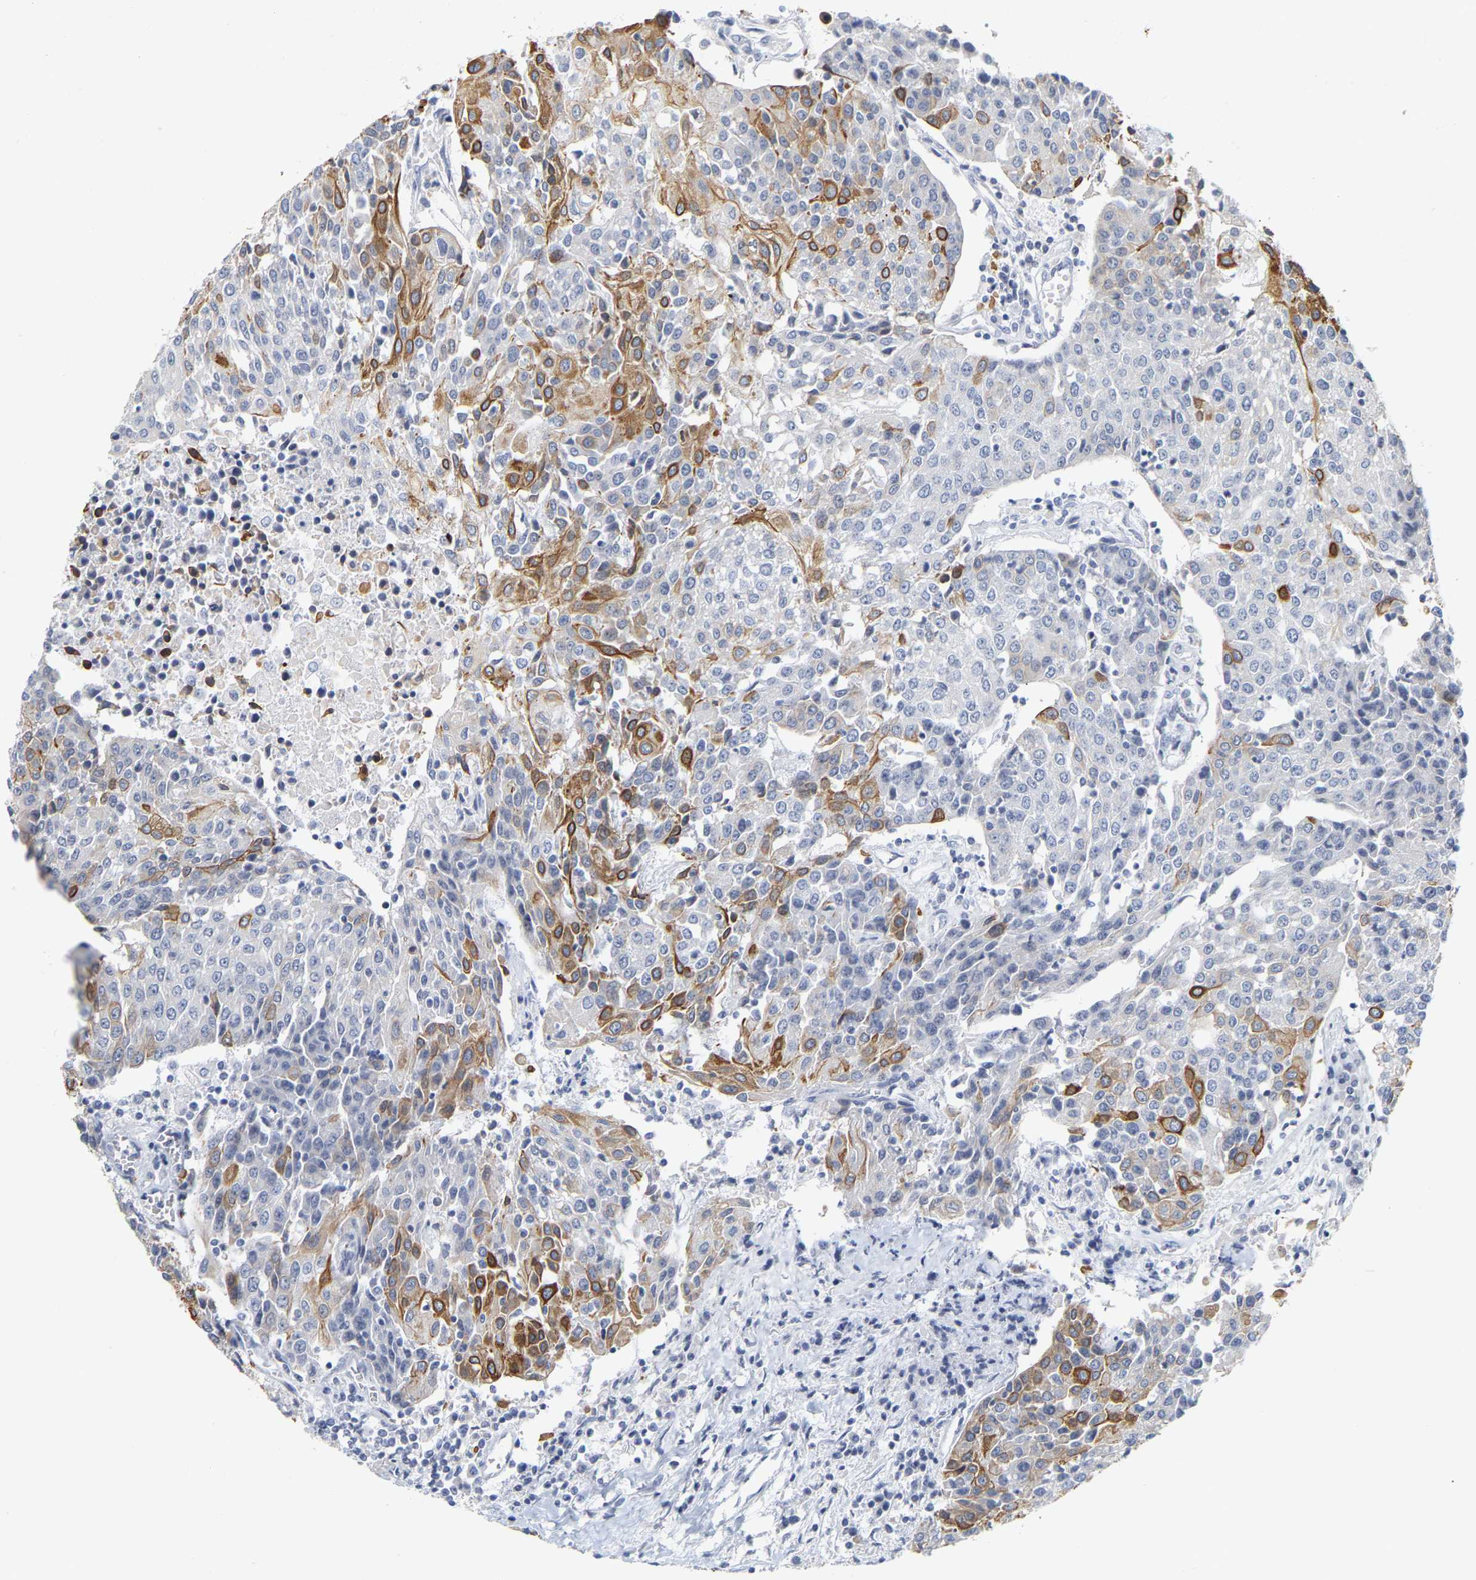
{"staining": {"intensity": "moderate", "quantity": "<25%", "location": "cytoplasmic/membranous"}, "tissue": "urothelial cancer", "cell_type": "Tumor cells", "image_type": "cancer", "snomed": [{"axis": "morphology", "description": "Urothelial carcinoma, High grade"}, {"axis": "topography", "description": "Urinary bladder"}], "caption": "A histopathology image of human urothelial carcinoma (high-grade) stained for a protein exhibits moderate cytoplasmic/membranous brown staining in tumor cells.", "gene": "KRT76", "patient": {"sex": "female", "age": 85}}